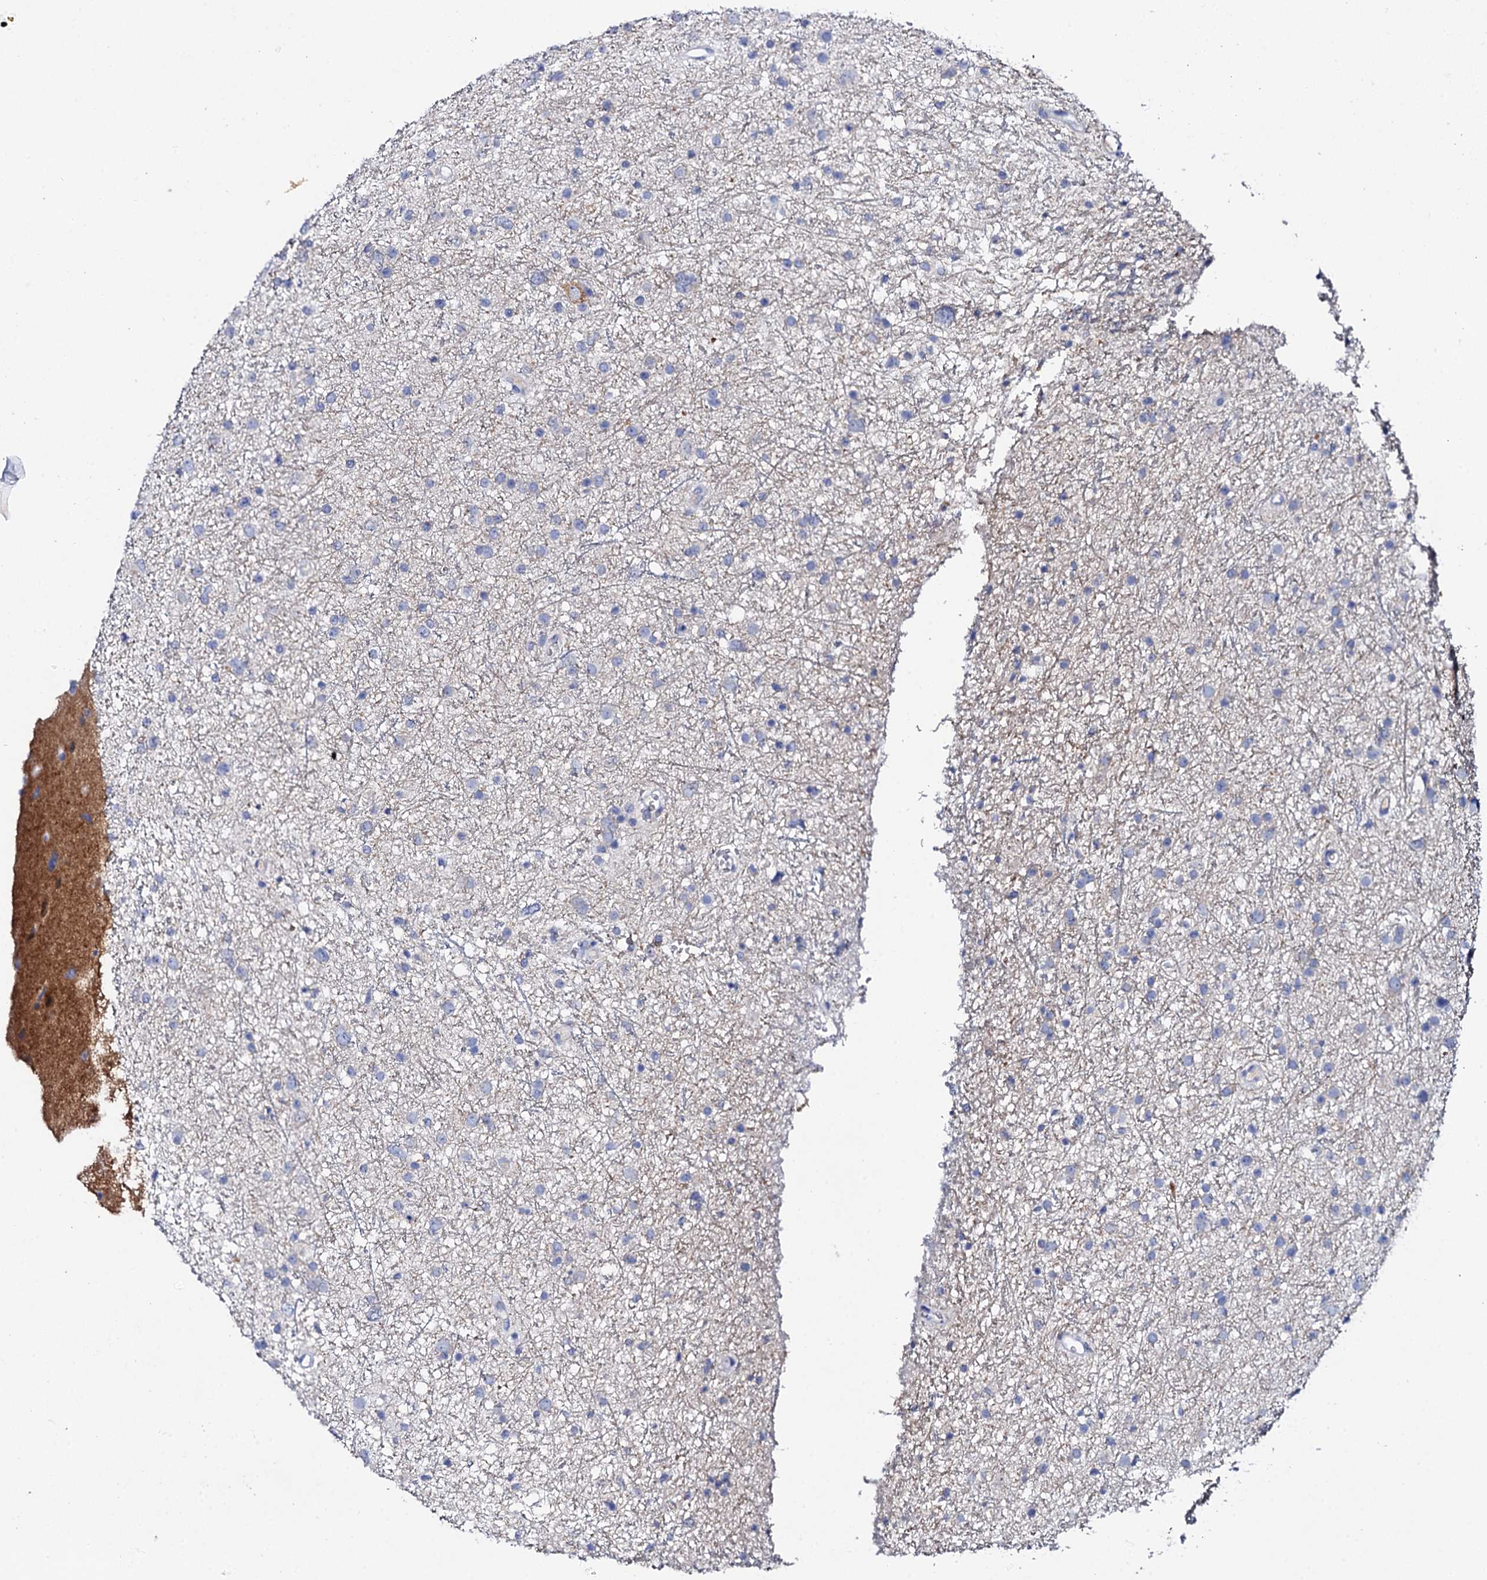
{"staining": {"intensity": "negative", "quantity": "none", "location": "none"}, "tissue": "glioma", "cell_type": "Tumor cells", "image_type": "cancer", "snomed": [{"axis": "morphology", "description": "Glioma, malignant, Low grade"}, {"axis": "topography", "description": "Cerebral cortex"}], "caption": "Tumor cells show no significant protein staining in glioma. Nuclei are stained in blue.", "gene": "FBXL16", "patient": {"sex": "female", "age": 39}}